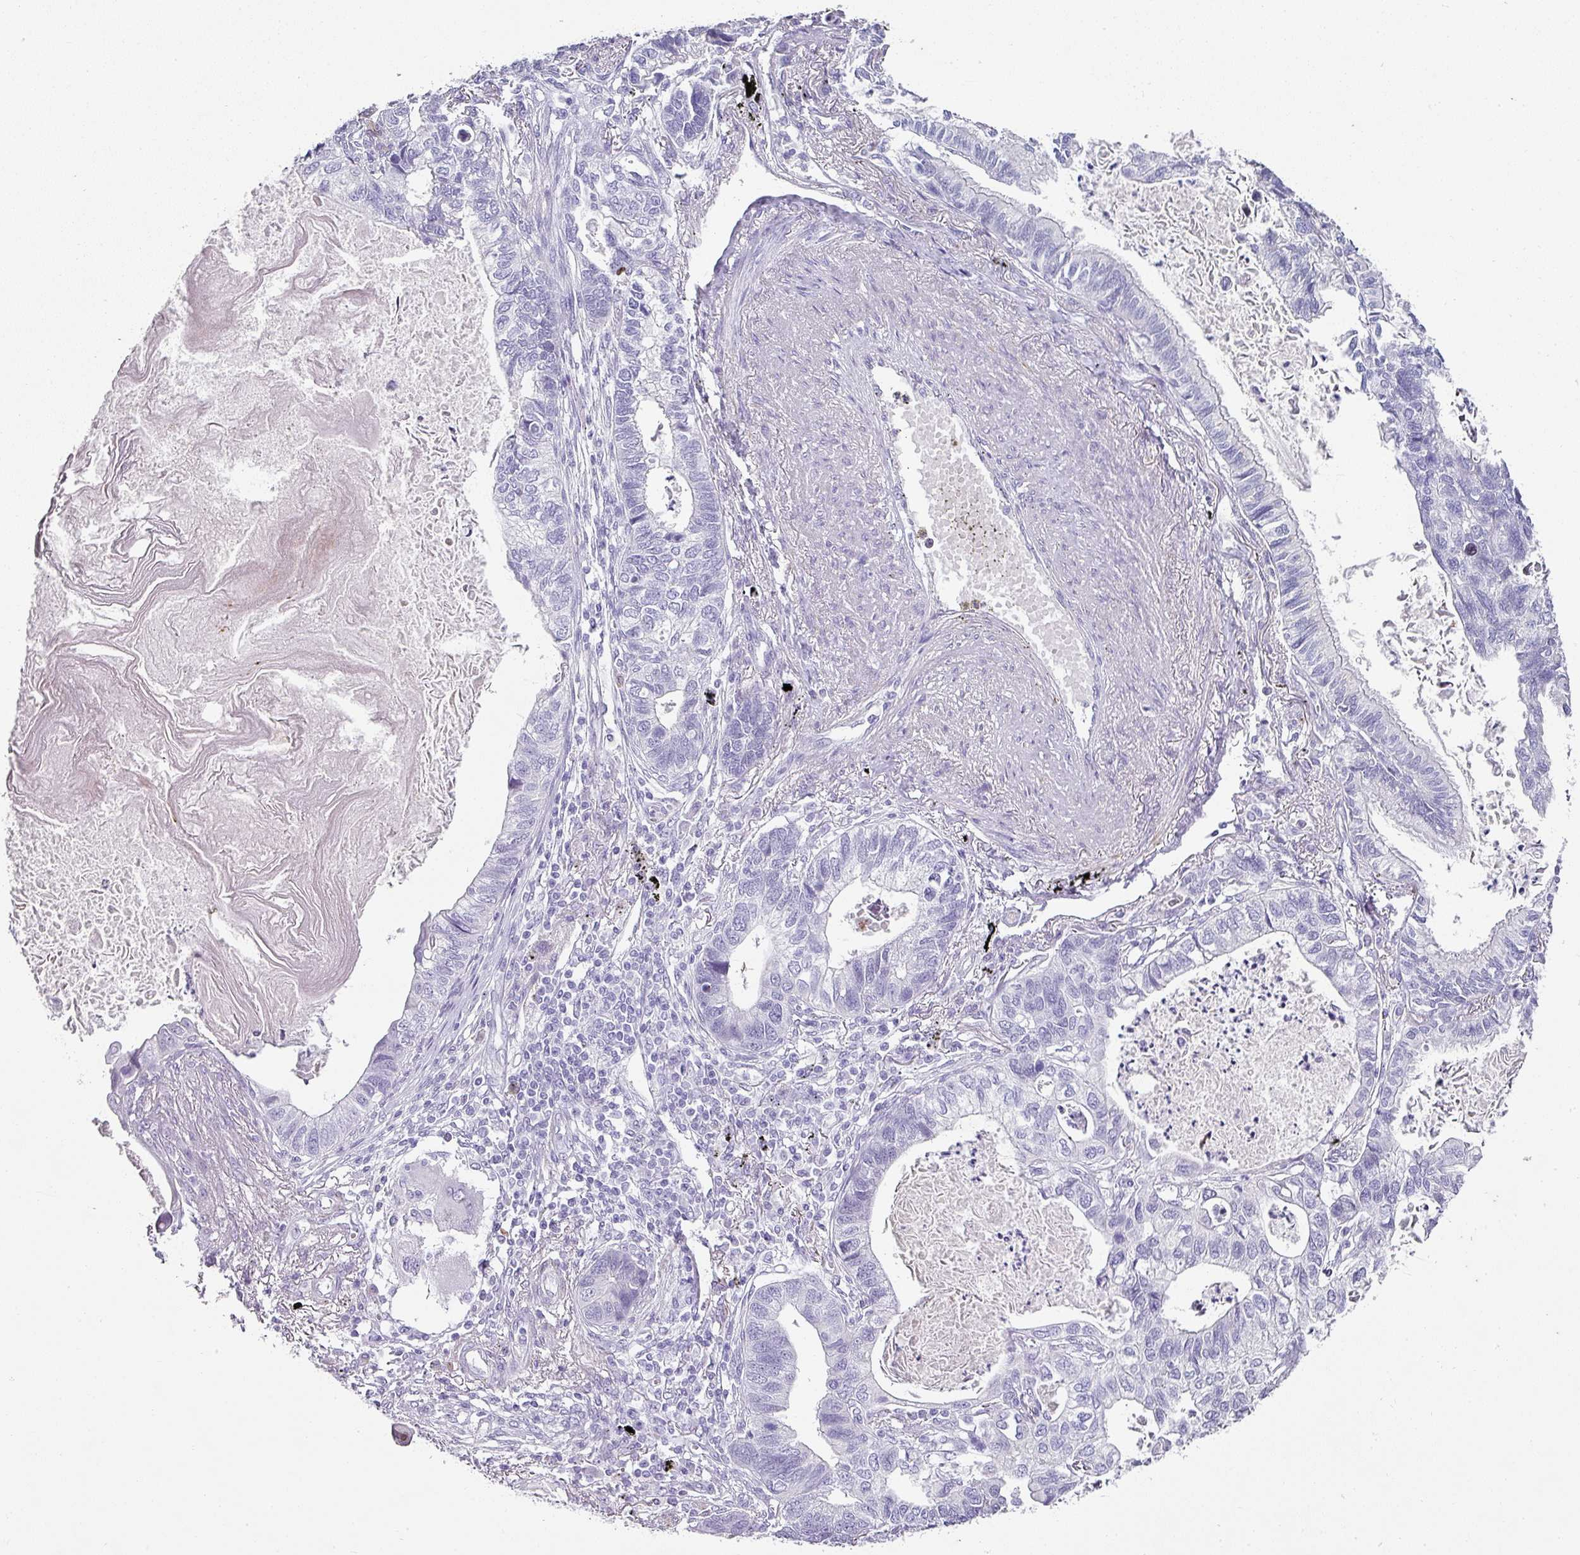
{"staining": {"intensity": "negative", "quantity": "none", "location": "none"}, "tissue": "lung cancer", "cell_type": "Tumor cells", "image_type": "cancer", "snomed": [{"axis": "morphology", "description": "Adenocarcinoma, NOS"}, {"axis": "topography", "description": "Lung"}], "caption": "IHC of human lung cancer (adenocarcinoma) displays no staining in tumor cells. (Brightfield microscopy of DAB immunohistochemistry at high magnification).", "gene": "TRA2A", "patient": {"sex": "male", "age": 67}}